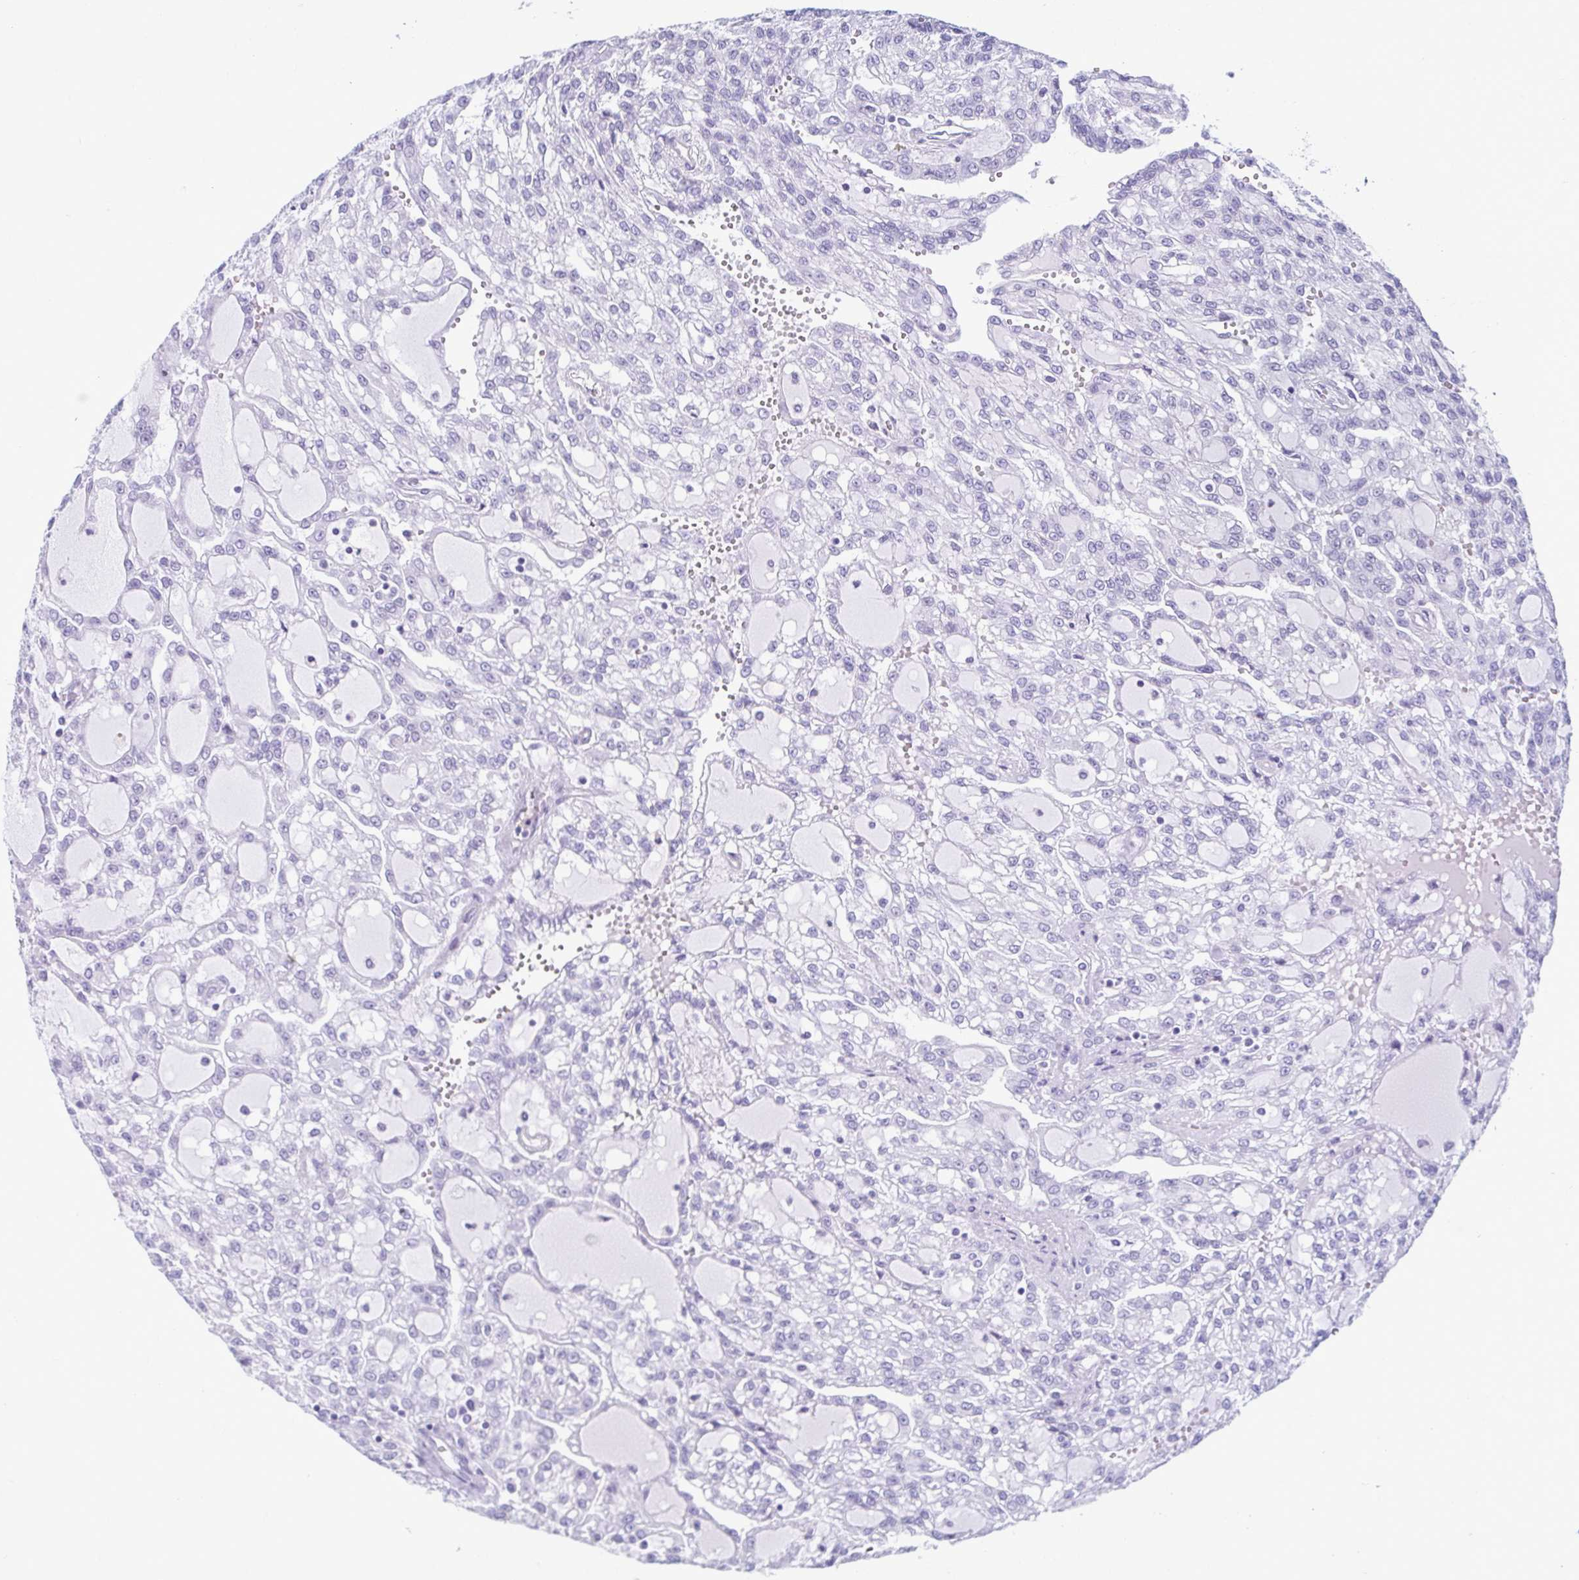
{"staining": {"intensity": "negative", "quantity": "none", "location": "none"}, "tissue": "renal cancer", "cell_type": "Tumor cells", "image_type": "cancer", "snomed": [{"axis": "morphology", "description": "Adenocarcinoma, NOS"}, {"axis": "topography", "description": "Kidney"}], "caption": "Protein analysis of renal adenocarcinoma demonstrates no significant expression in tumor cells.", "gene": "TCEAL3", "patient": {"sex": "male", "age": 63}}